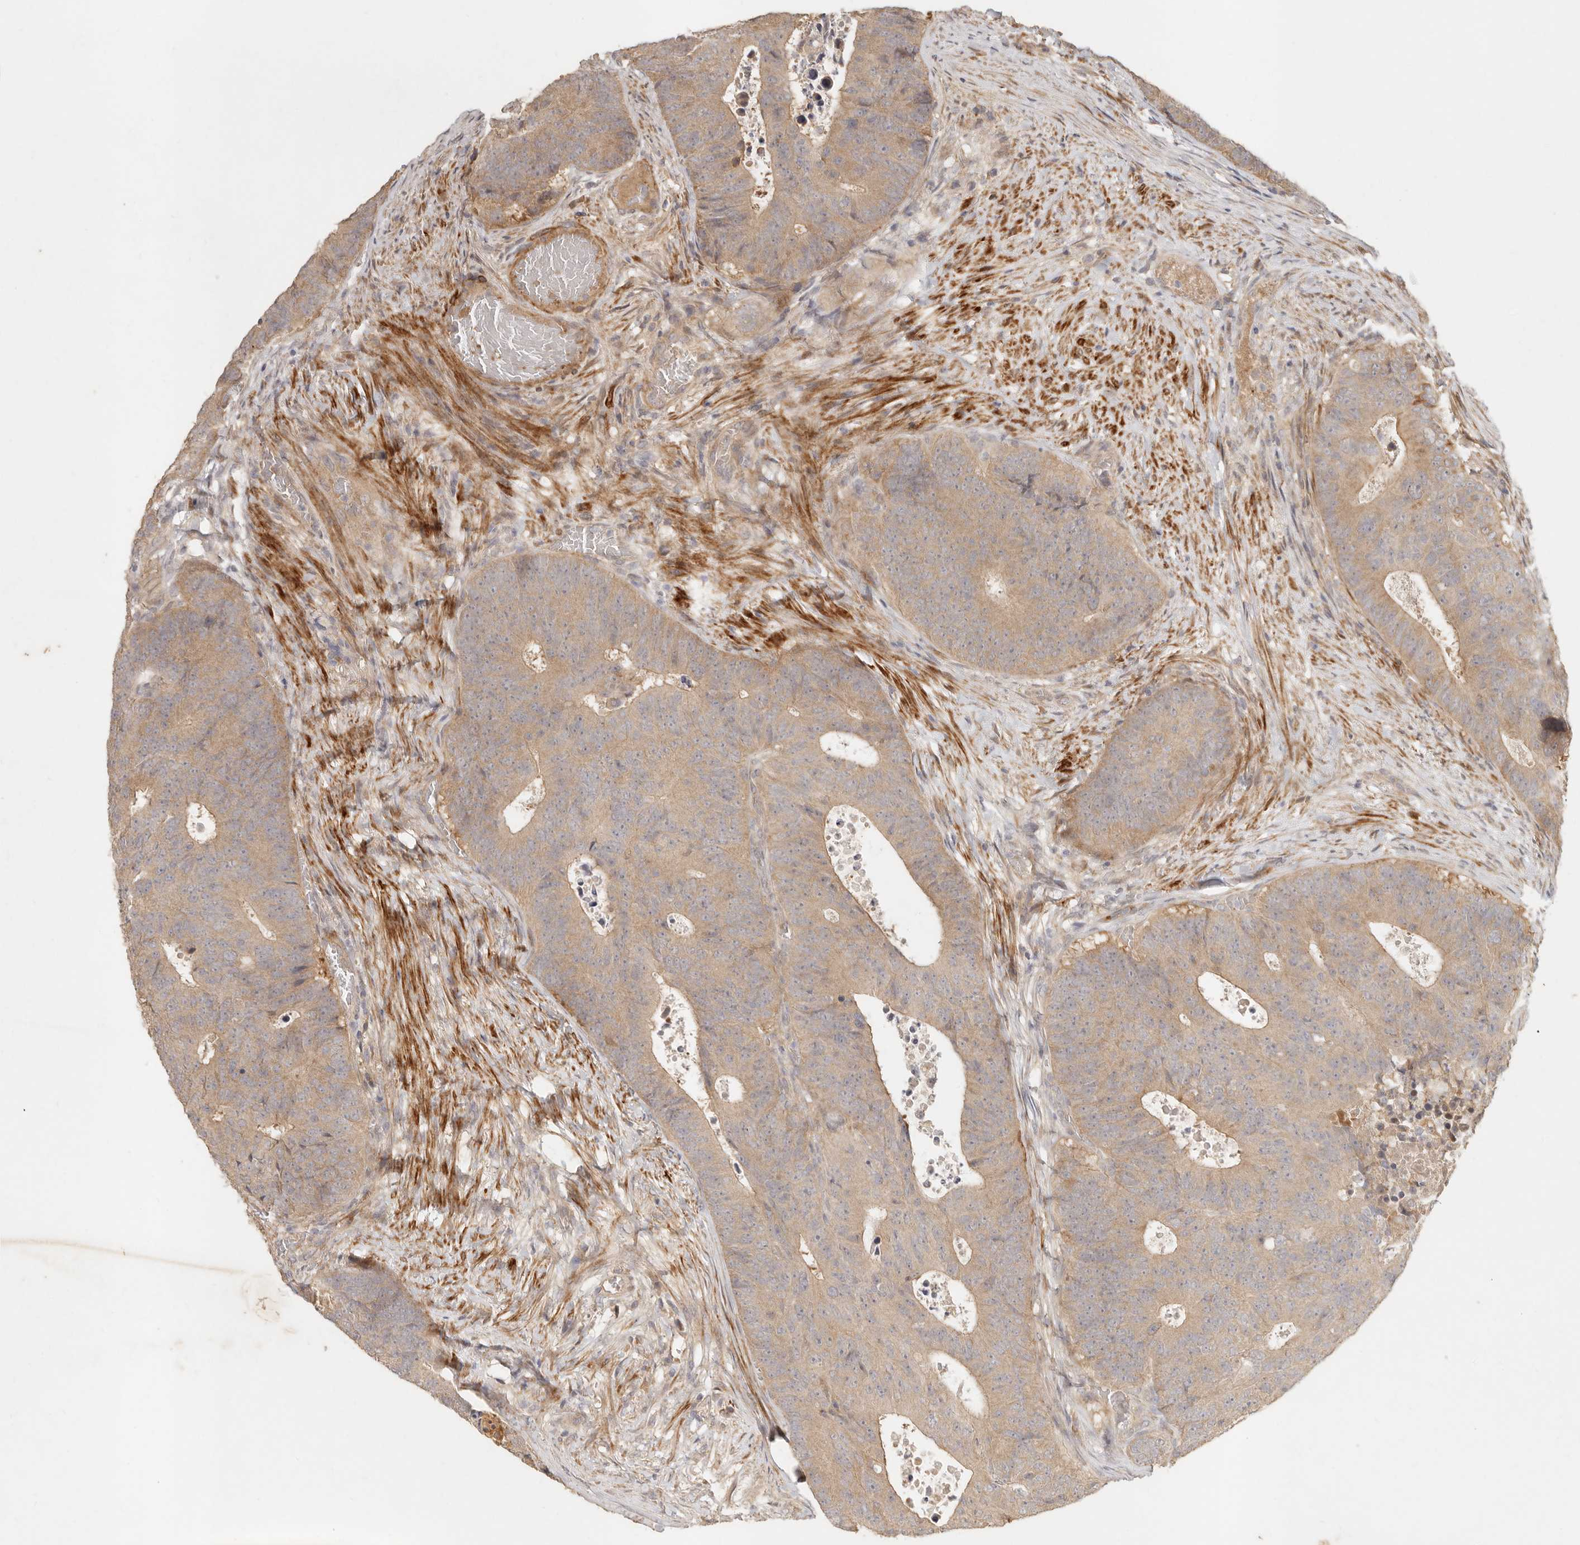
{"staining": {"intensity": "weak", "quantity": ">75%", "location": "cytoplasmic/membranous"}, "tissue": "colorectal cancer", "cell_type": "Tumor cells", "image_type": "cancer", "snomed": [{"axis": "morphology", "description": "Adenocarcinoma, NOS"}, {"axis": "topography", "description": "Colon"}], "caption": "This is an image of IHC staining of colorectal cancer, which shows weak expression in the cytoplasmic/membranous of tumor cells.", "gene": "VIPR1", "patient": {"sex": "male", "age": 87}}